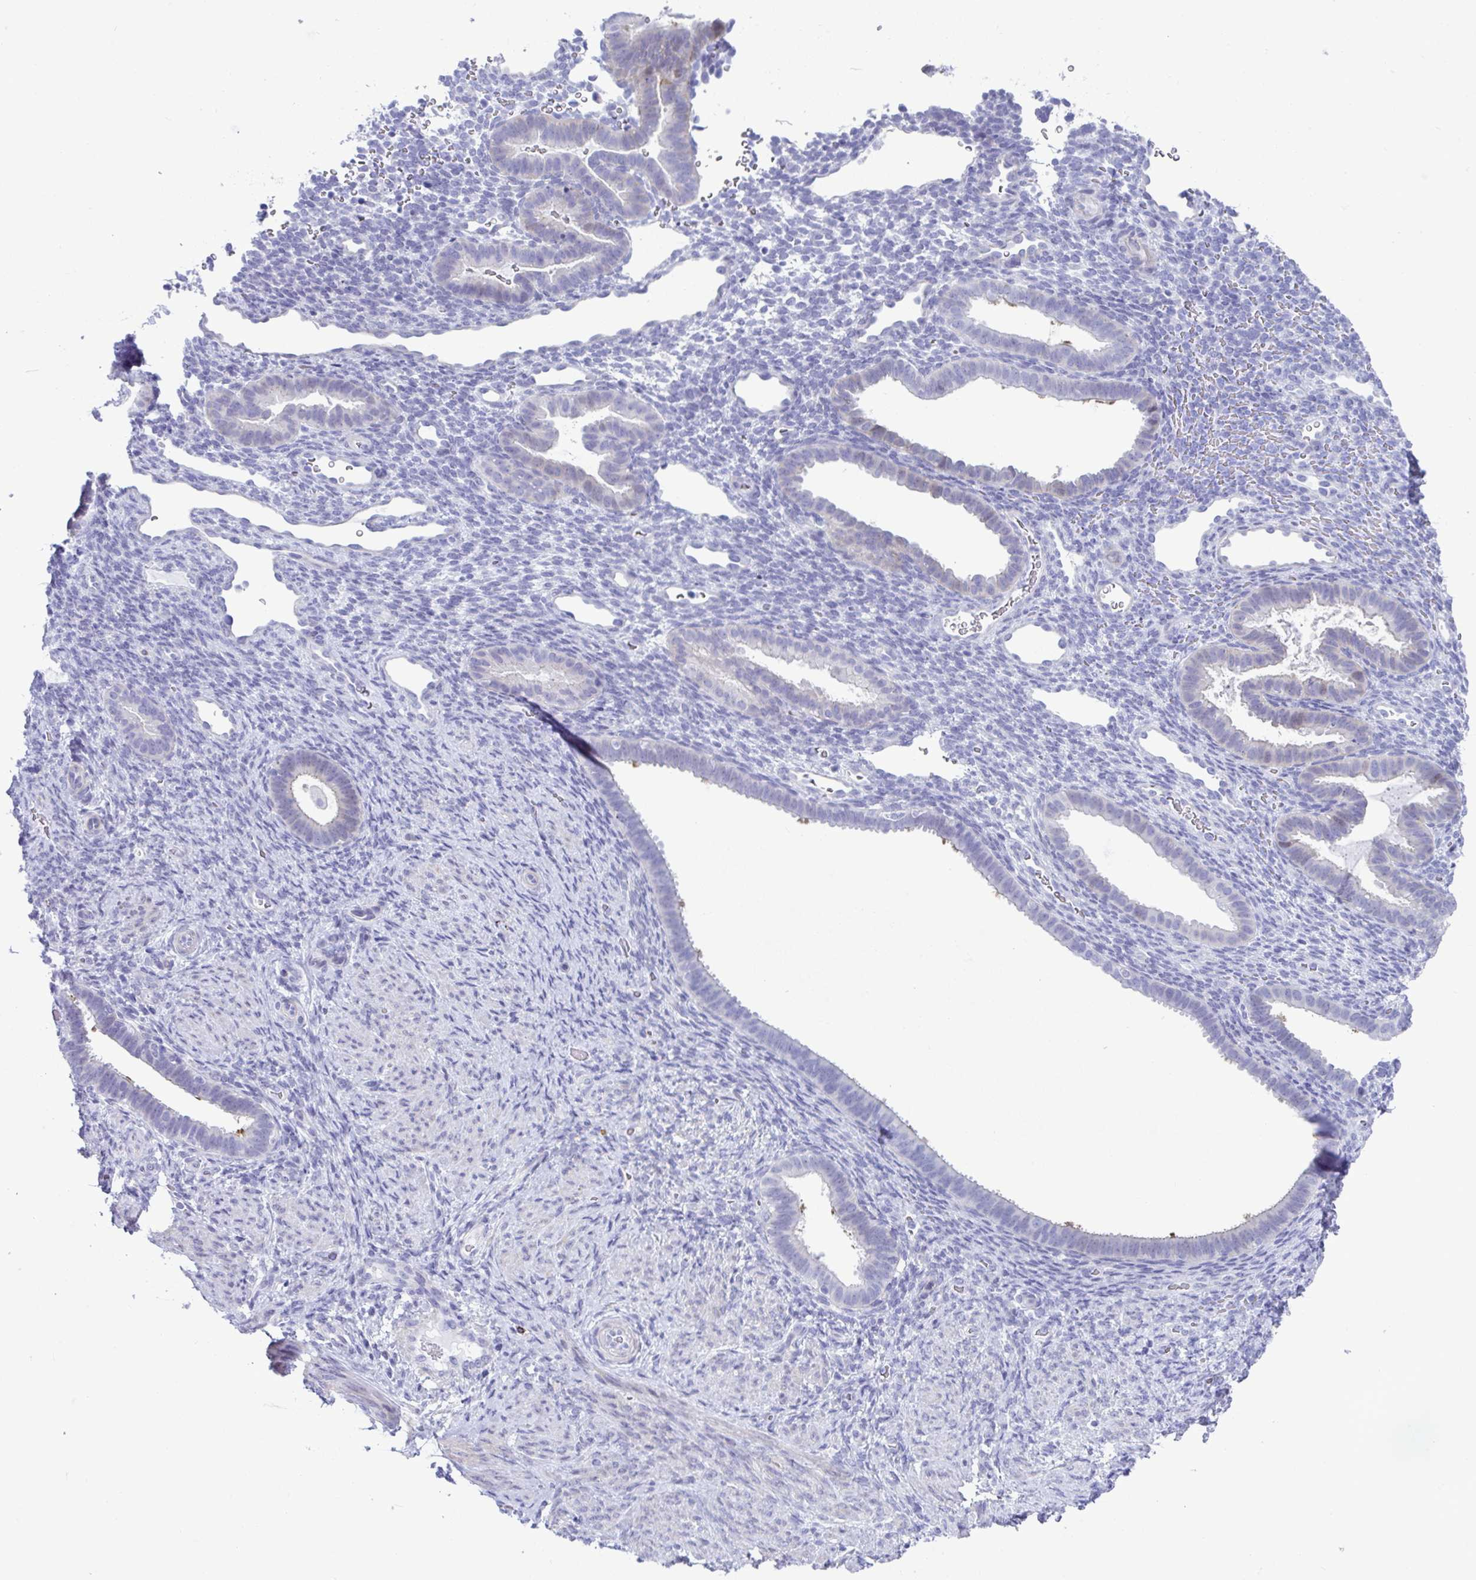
{"staining": {"intensity": "negative", "quantity": "none", "location": "none"}, "tissue": "endometrium", "cell_type": "Cells in endometrial stroma", "image_type": "normal", "snomed": [{"axis": "morphology", "description": "Normal tissue, NOS"}, {"axis": "topography", "description": "Endometrium"}], "caption": "Histopathology image shows no protein staining in cells in endometrial stroma of unremarkable endometrium. (Brightfield microscopy of DAB IHC at high magnification).", "gene": "ISL1", "patient": {"sex": "female", "age": 34}}